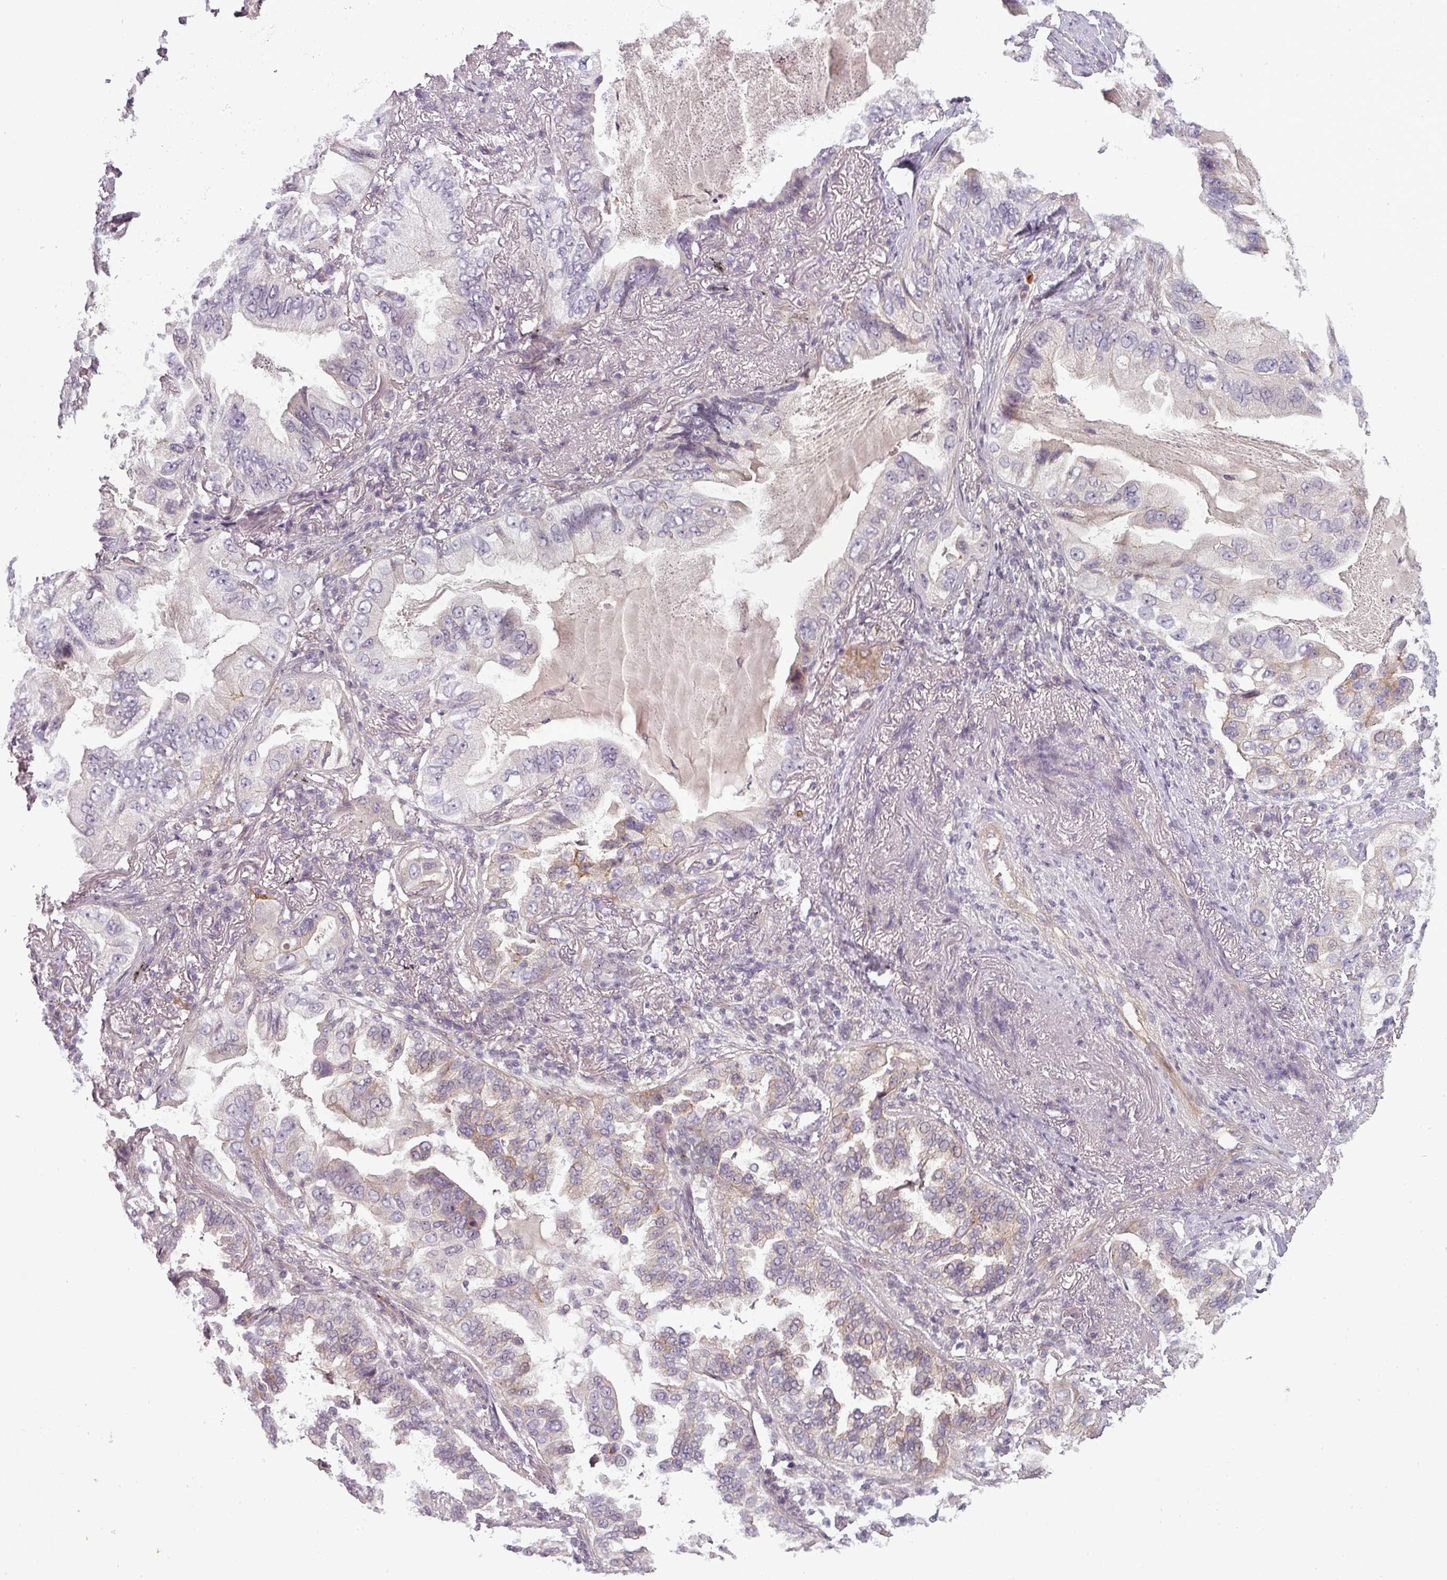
{"staining": {"intensity": "negative", "quantity": "none", "location": "none"}, "tissue": "lung cancer", "cell_type": "Tumor cells", "image_type": "cancer", "snomed": [{"axis": "morphology", "description": "Adenocarcinoma, NOS"}, {"axis": "topography", "description": "Lung"}], "caption": "High magnification brightfield microscopy of lung adenocarcinoma stained with DAB (brown) and counterstained with hematoxylin (blue): tumor cells show no significant expression.", "gene": "SLC16A9", "patient": {"sex": "female", "age": 69}}